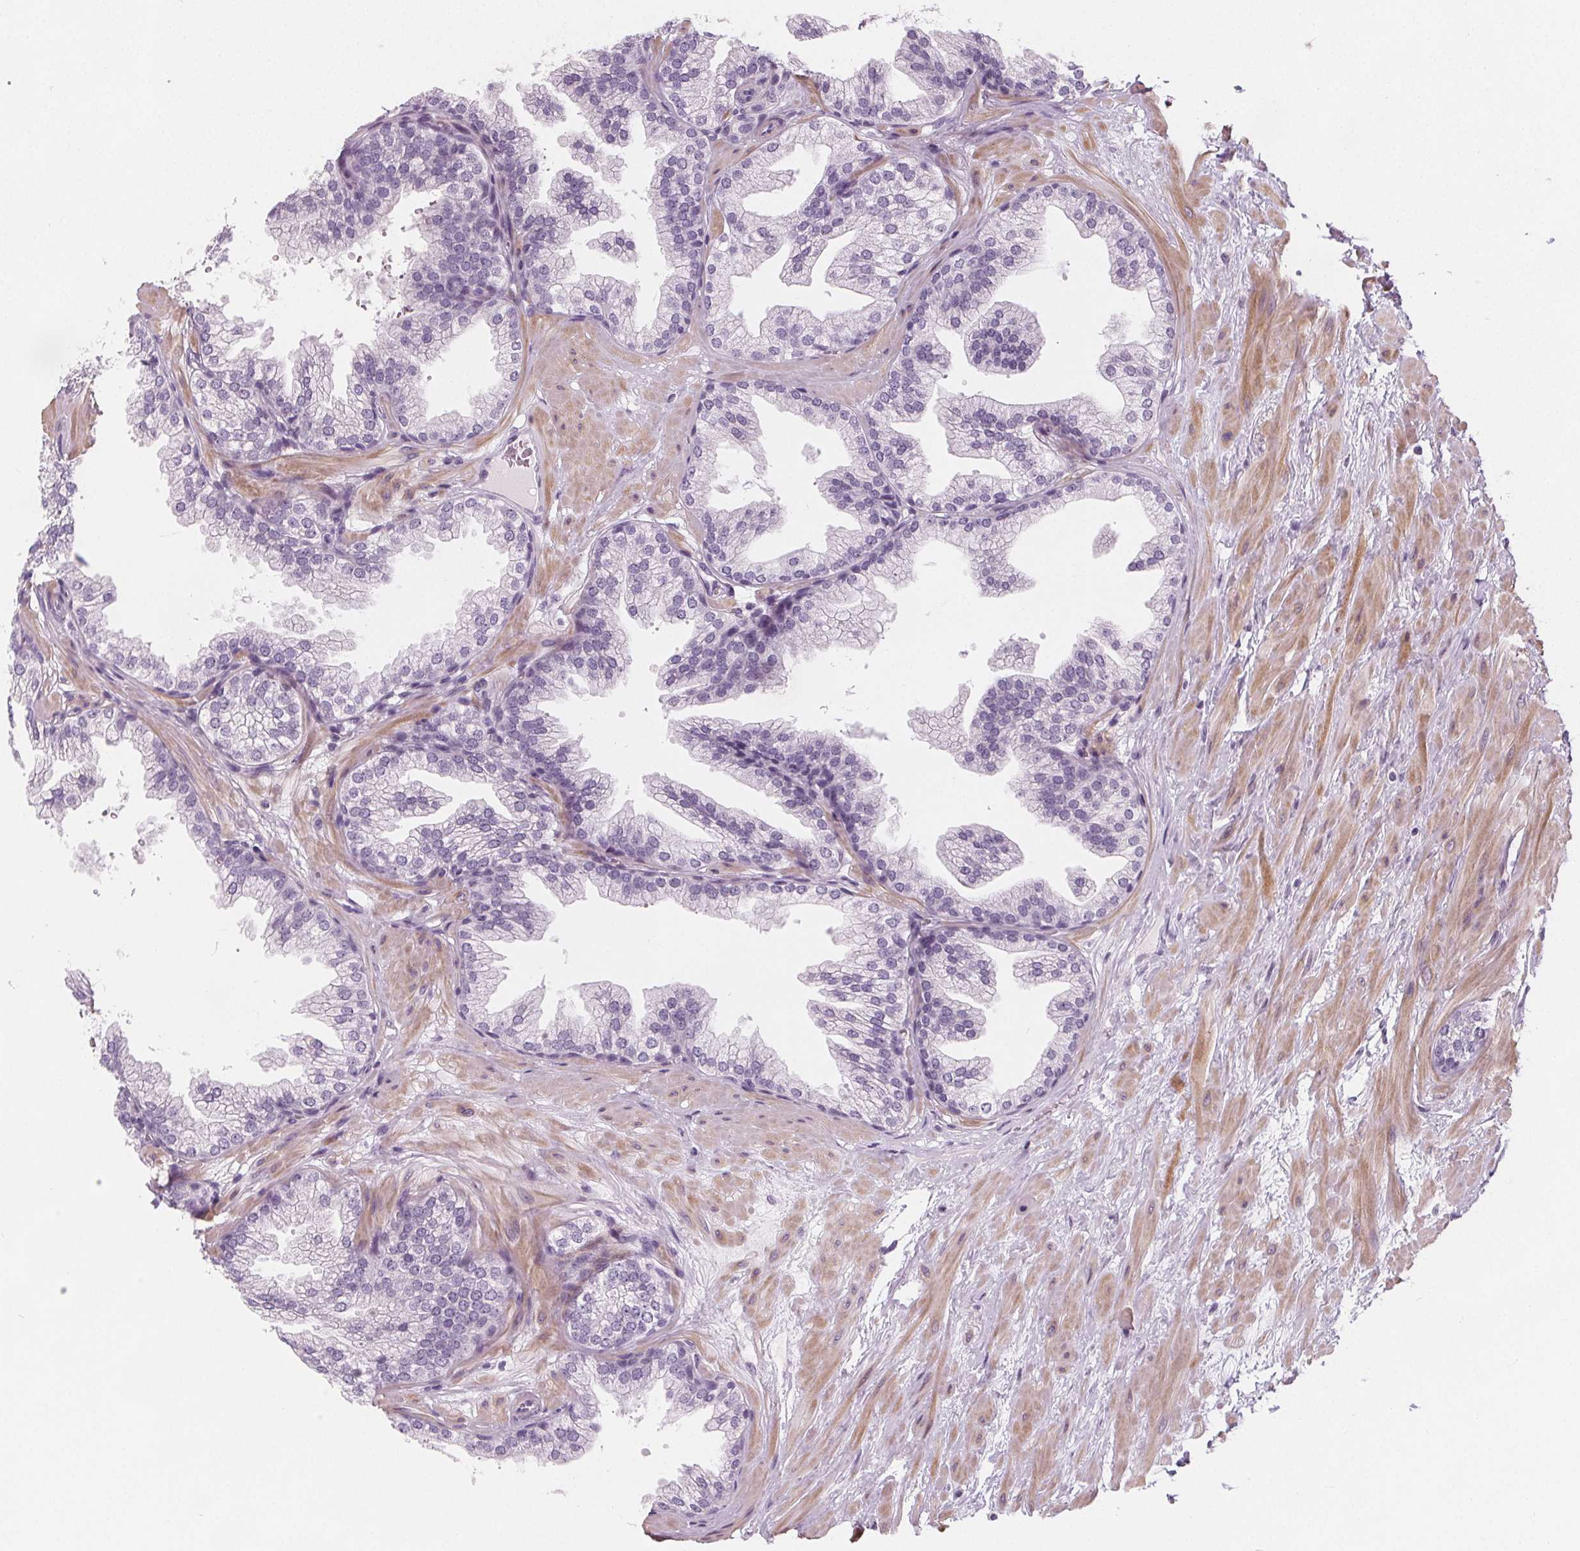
{"staining": {"intensity": "negative", "quantity": "none", "location": "none"}, "tissue": "prostate", "cell_type": "Glandular cells", "image_type": "normal", "snomed": [{"axis": "morphology", "description": "Normal tissue, NOS"}, {"axis": "topography", "description": "Prostate"}], "caption": "DAB (3,3'-diaminobenzidine) immunohistochemical staining of normal prostate reveals no significant staining in glandular cells.", "gene": "SLC5A12", "patient": {"sex": "male", "age": 37}}